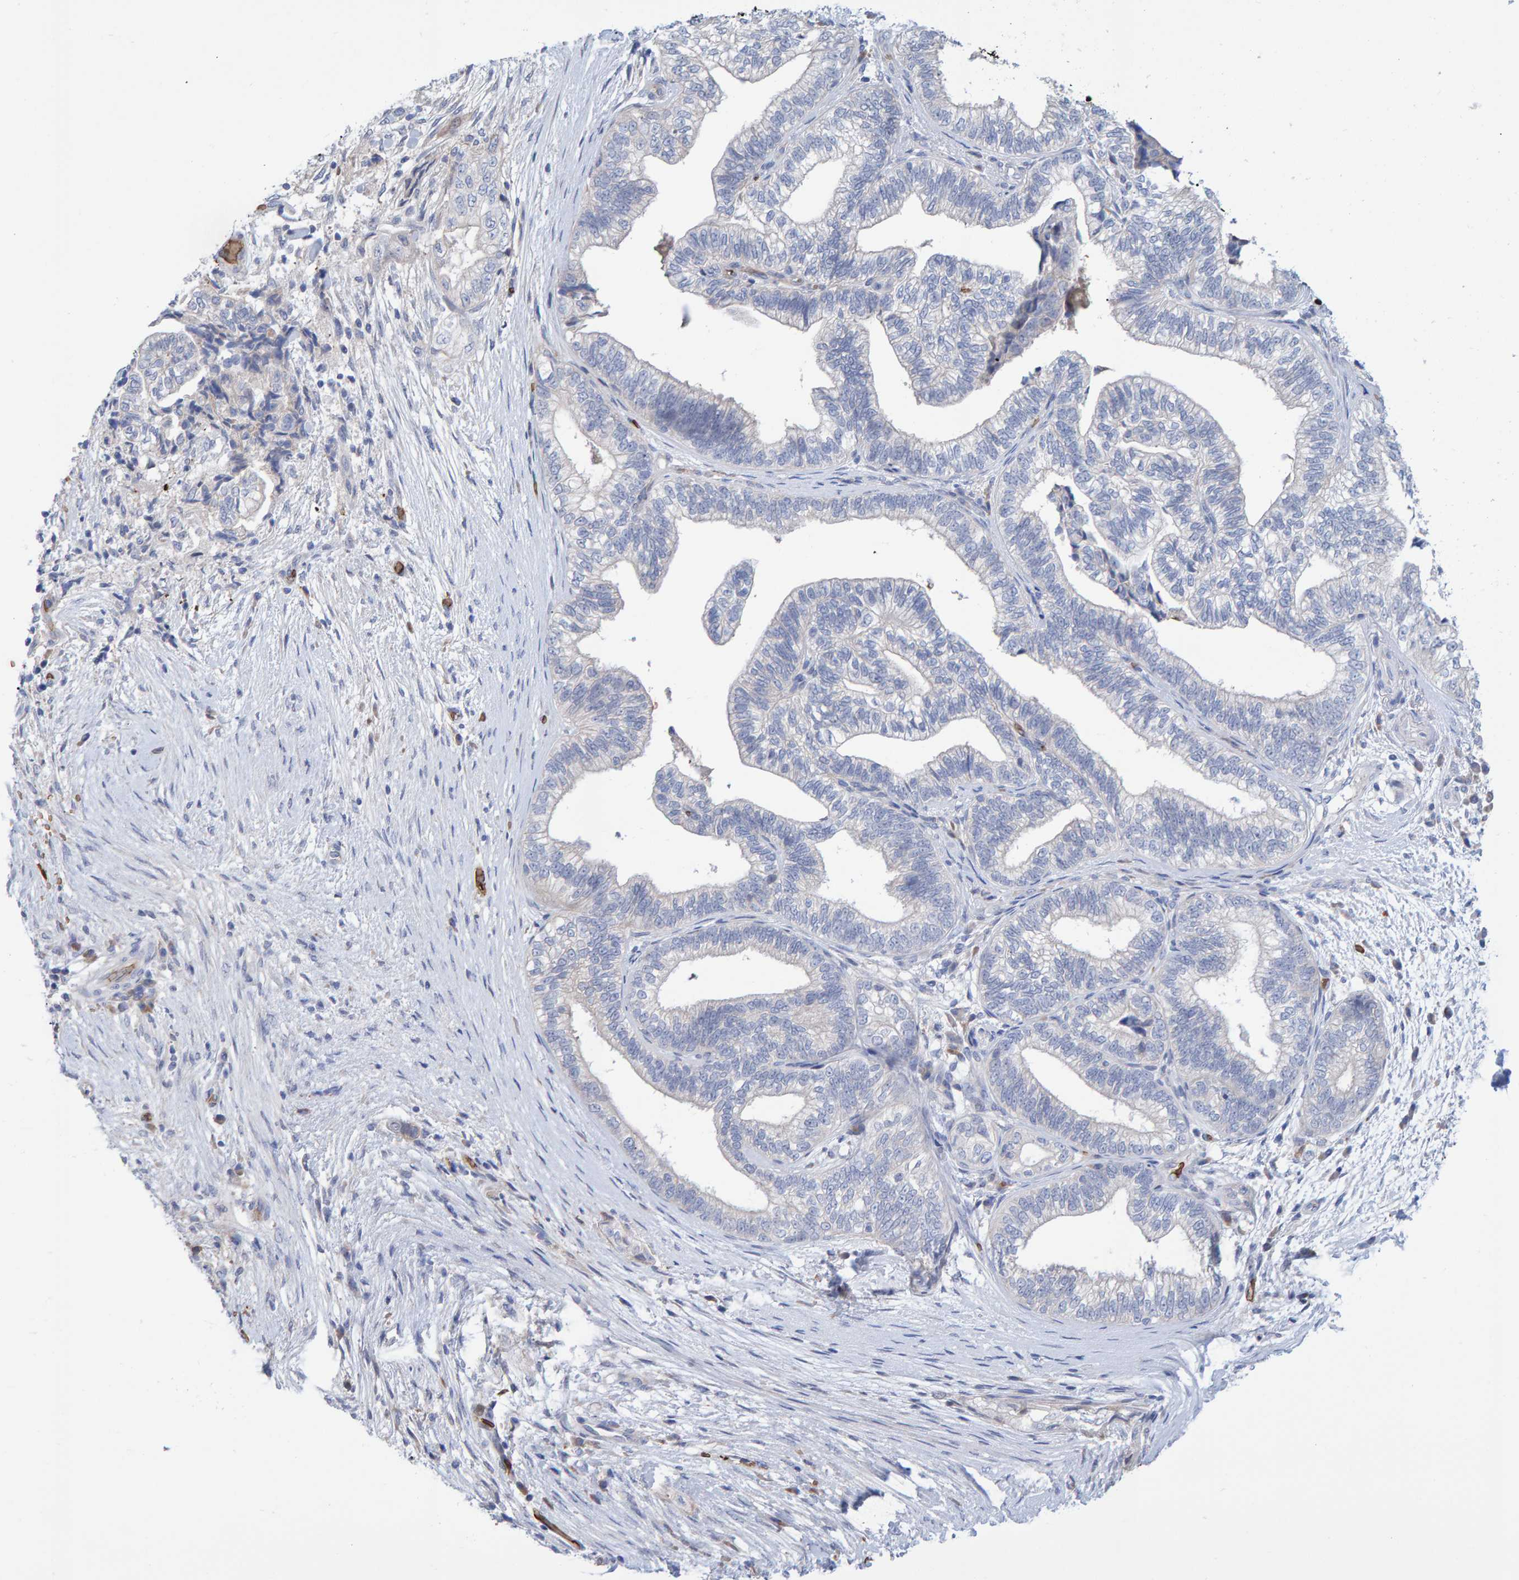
{"staining": {"intensity": "negative", "quantity": "none", "location": "none"}, "tissue": "pancreatic cancer", "cell_type": "Tumor cells", "image_type": "cancer", "snomed": [{"axis": "morphology", "description": "Adenocarcinoma, NOS"}, {"axis": "topography", "description": "Pancreas"}], "caption": "DAB immunohistochemical staining of pancreatic adenocarcinoma displays no significant expression in tumor cells.", "gene": "VPS9D1", "patient": {"sex": "male", "age": 72}}